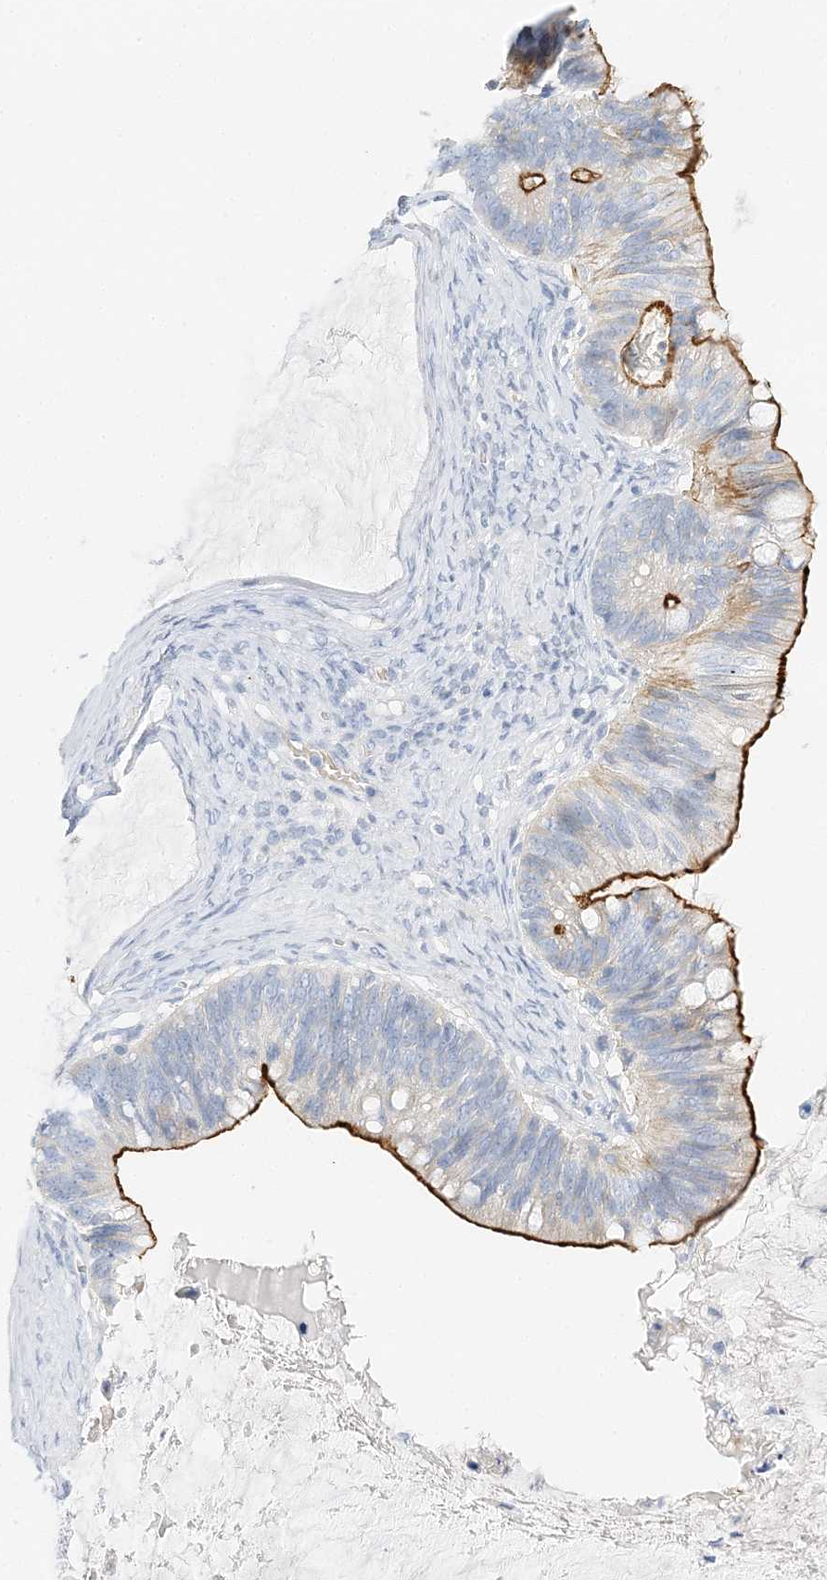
{"staining": {"intensity": "strong", "quantity": ">75%", "location": "cytoplasmic/membranous"}, "tissue": "ovarian cancer", "cell_type": "Tumor cells", "image_type": "cancer", "snomed": [{"axis": "morphology", "description": "Cystadenocarcinoma, mucinous, NOS"}, {"axis": "topography", "description": "Ovary"}], "caption": "Human ovarian cancer (mucinous cystadenocarcinoma) stained for a protein (brown) displays strong cytoplasmic/membranous positive expression in approximately >75% of tumor cells.", "gene": "VILL", "patient": {"sex": "female", "age": 61}}